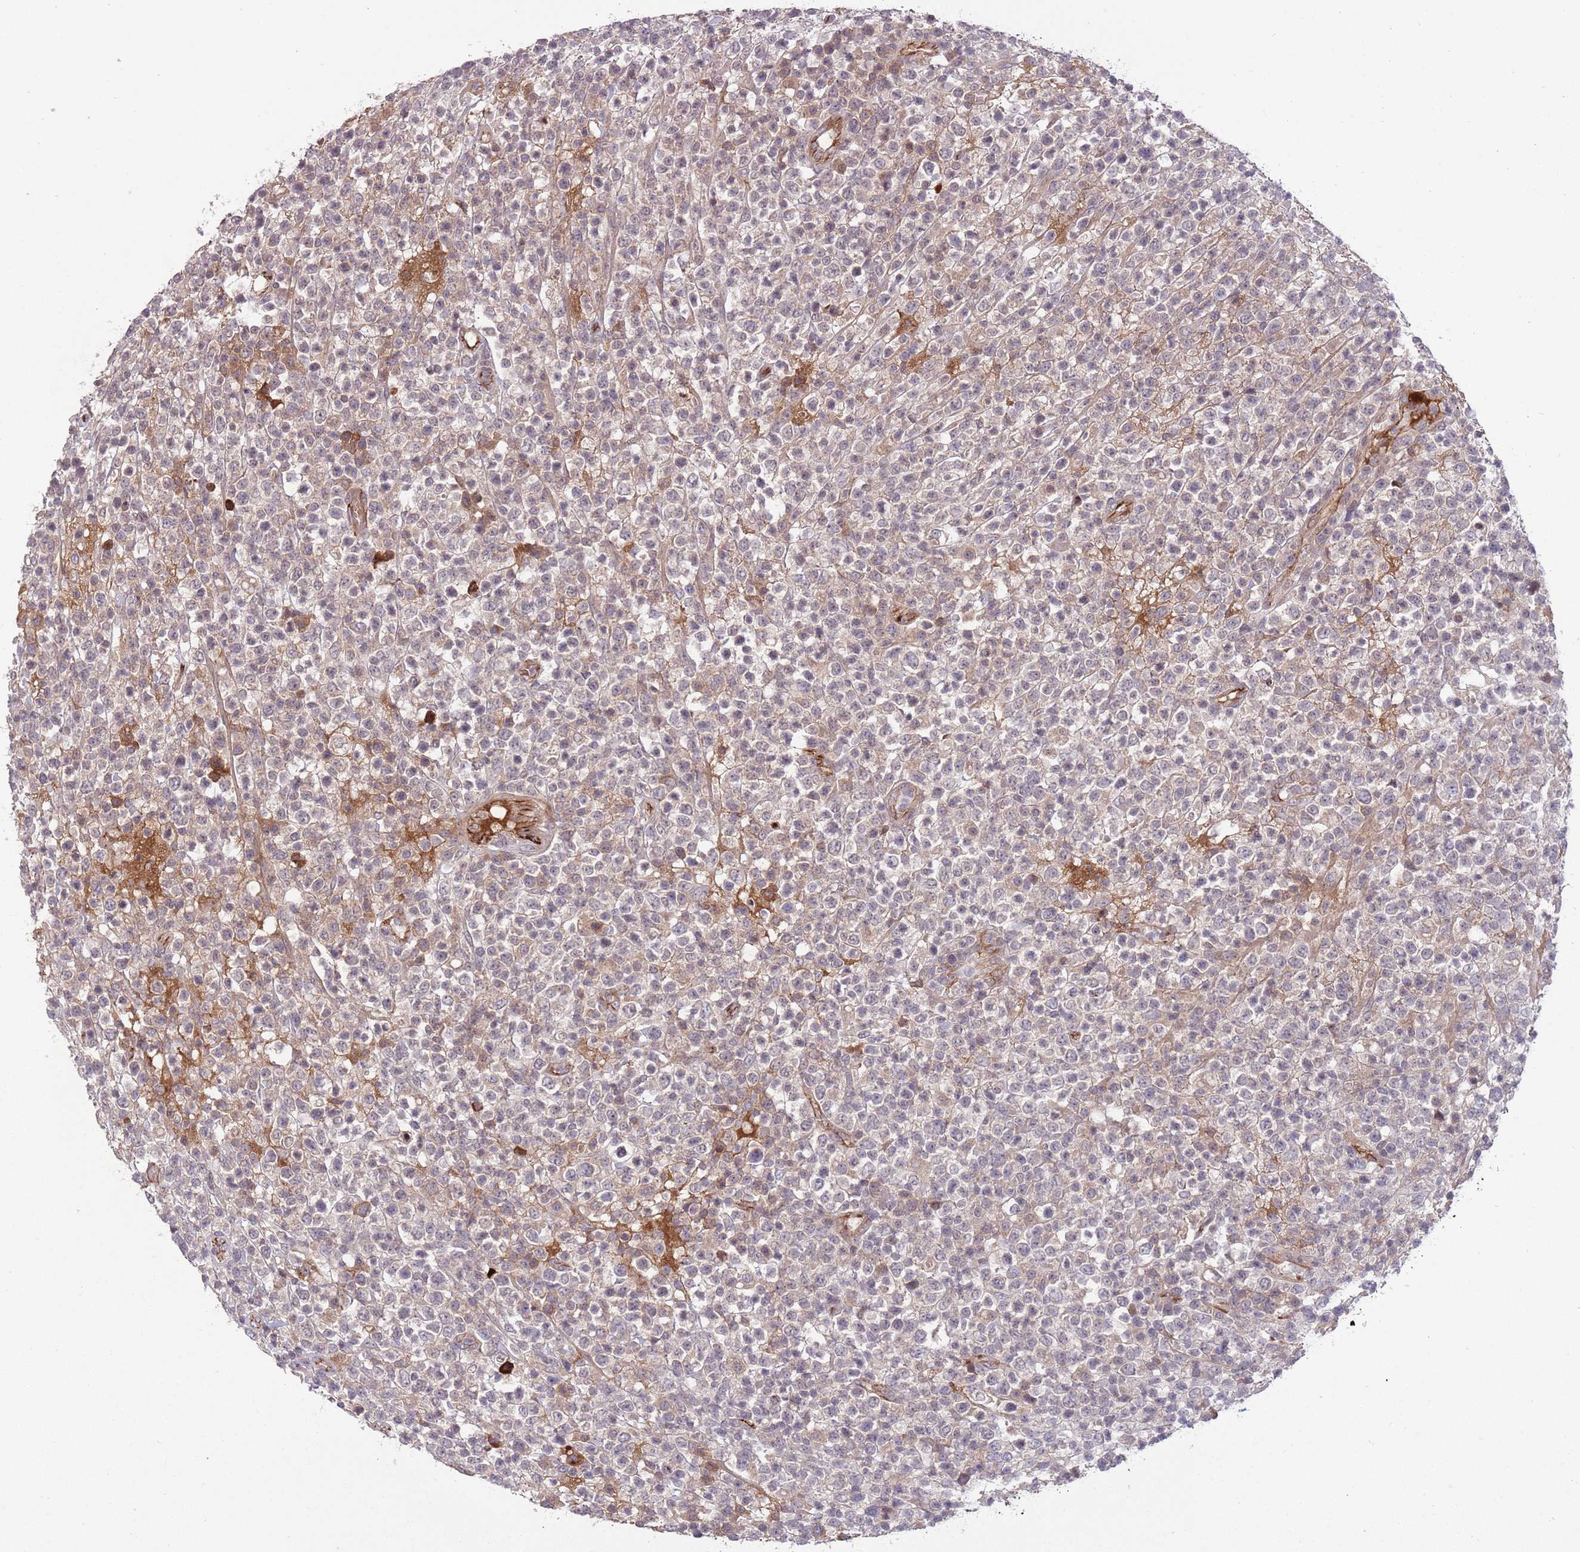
{"staining": {"intensity": "negative", "quantity": "none", "location": "none"}, "tissue": "lymphoma", "cell_type": "Tumor cells", "image_type": "cancer", "snomed": [{"axis": "morphology", "description": "Malignant lymphoma, non-Hodgkin's type, High grade"}, {"axis": "topography", "description": "Colon"}], "caption": "Immunohistochemical staining of human high-grade malignant lymphoma, non-Hodgkin's type displays no significant expression in tumor cells. (Brightfield microscopy of DAB (3,3'-diaminobenzidine) IHC at high magnification).", "gene": "DPP10", "patient": {"sex": "female", "age": 53}}